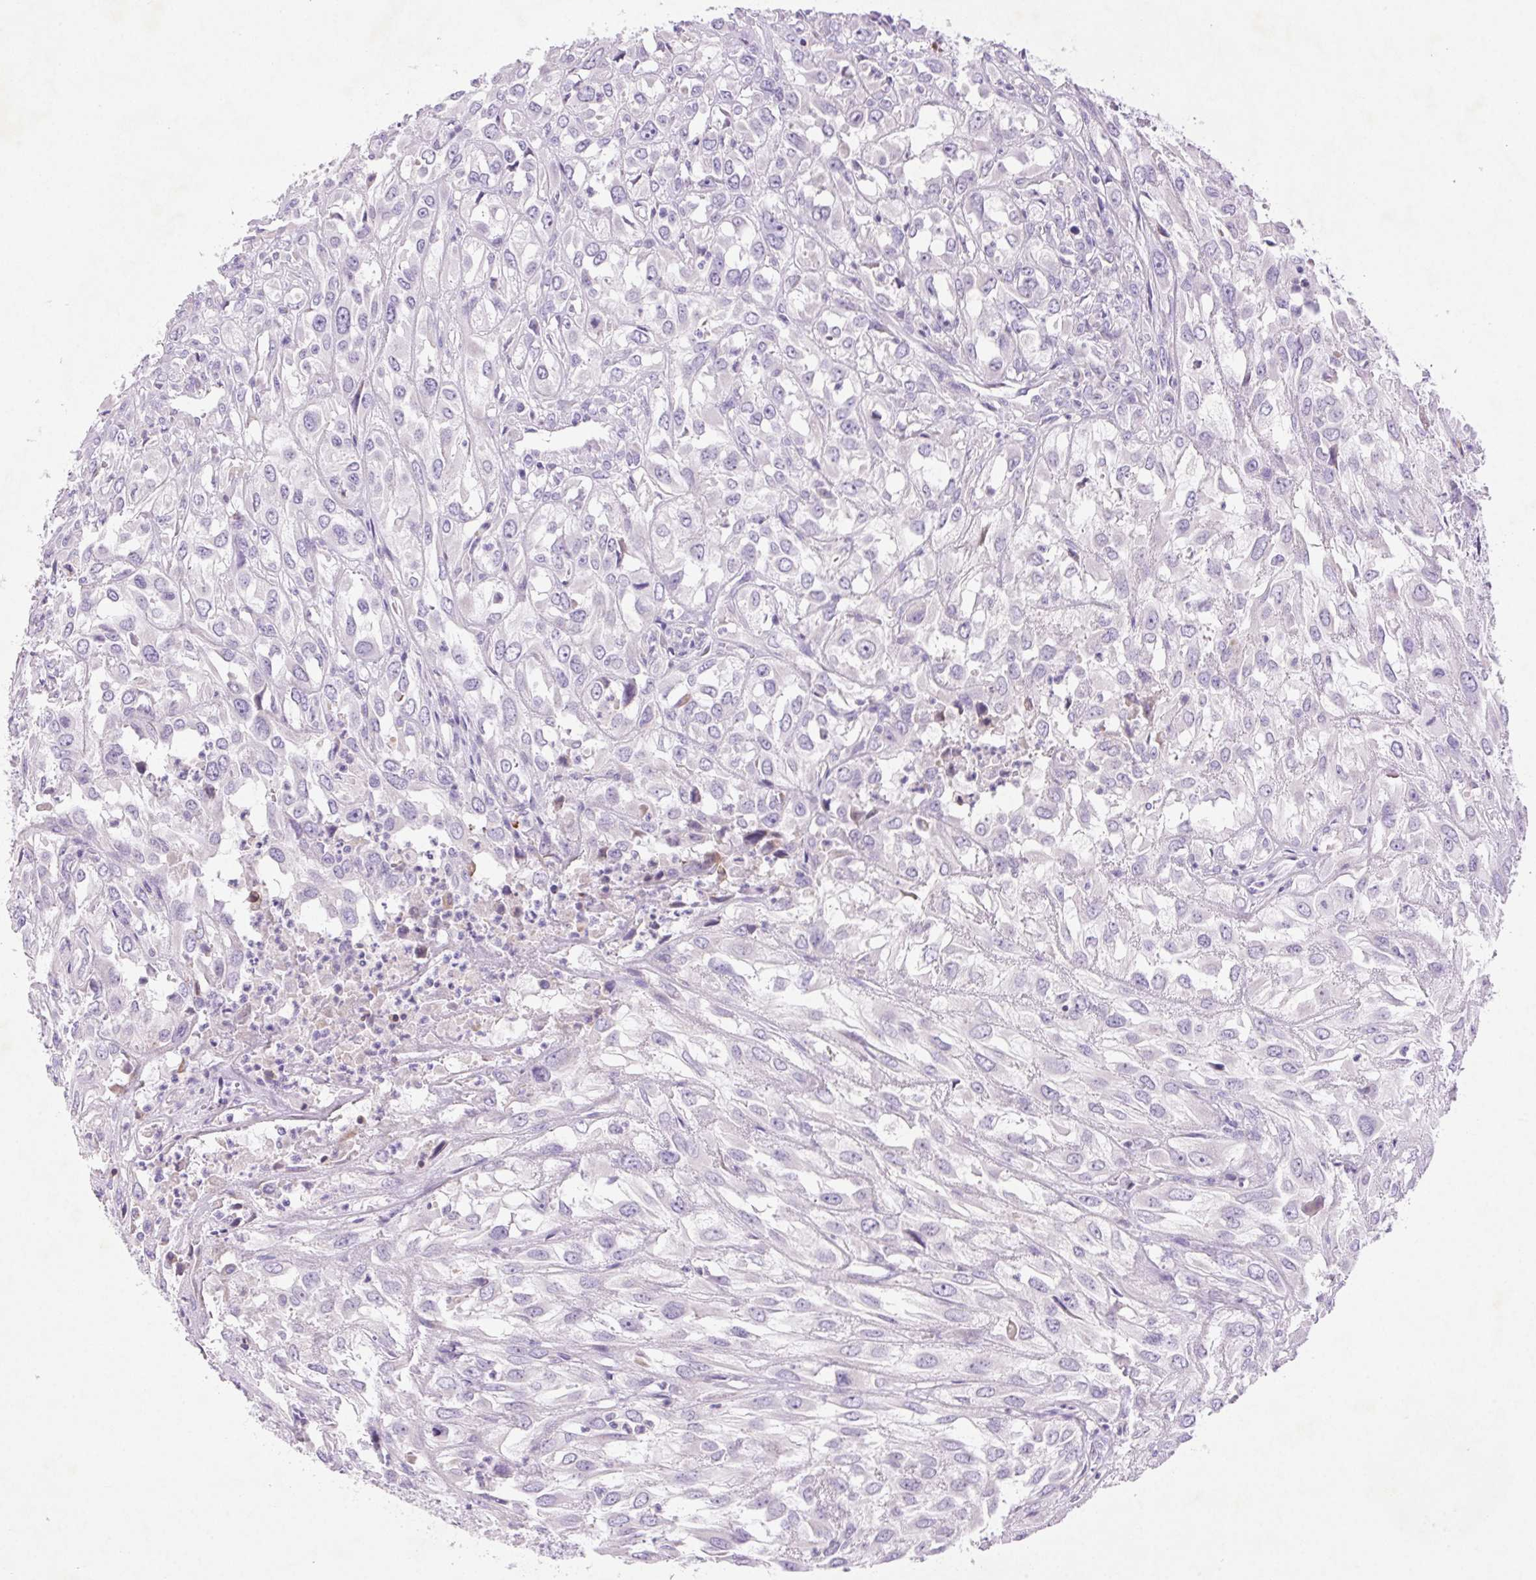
{"staining": {"intensity": "negative", "quantity": "none", "location": "none"}, "tissue": "urothelial cancer", "cell_type": "Tumor cells", "image_type": "cancer", "snomed": [{"axis": "morphology", "description": "Urothelial carcinoma, High grade"}, {"axis": "topography", "description": "Urinary bladder"}], "caption": "DAB (3,3'-diaminobenzidine) immunohistochemical staining of high-grade urothelial carcinoma demonstrates no significant positivity in tumor cells.", "gene": "ARHGAP11B", "patient": {"sex": "male", "age": 67}}